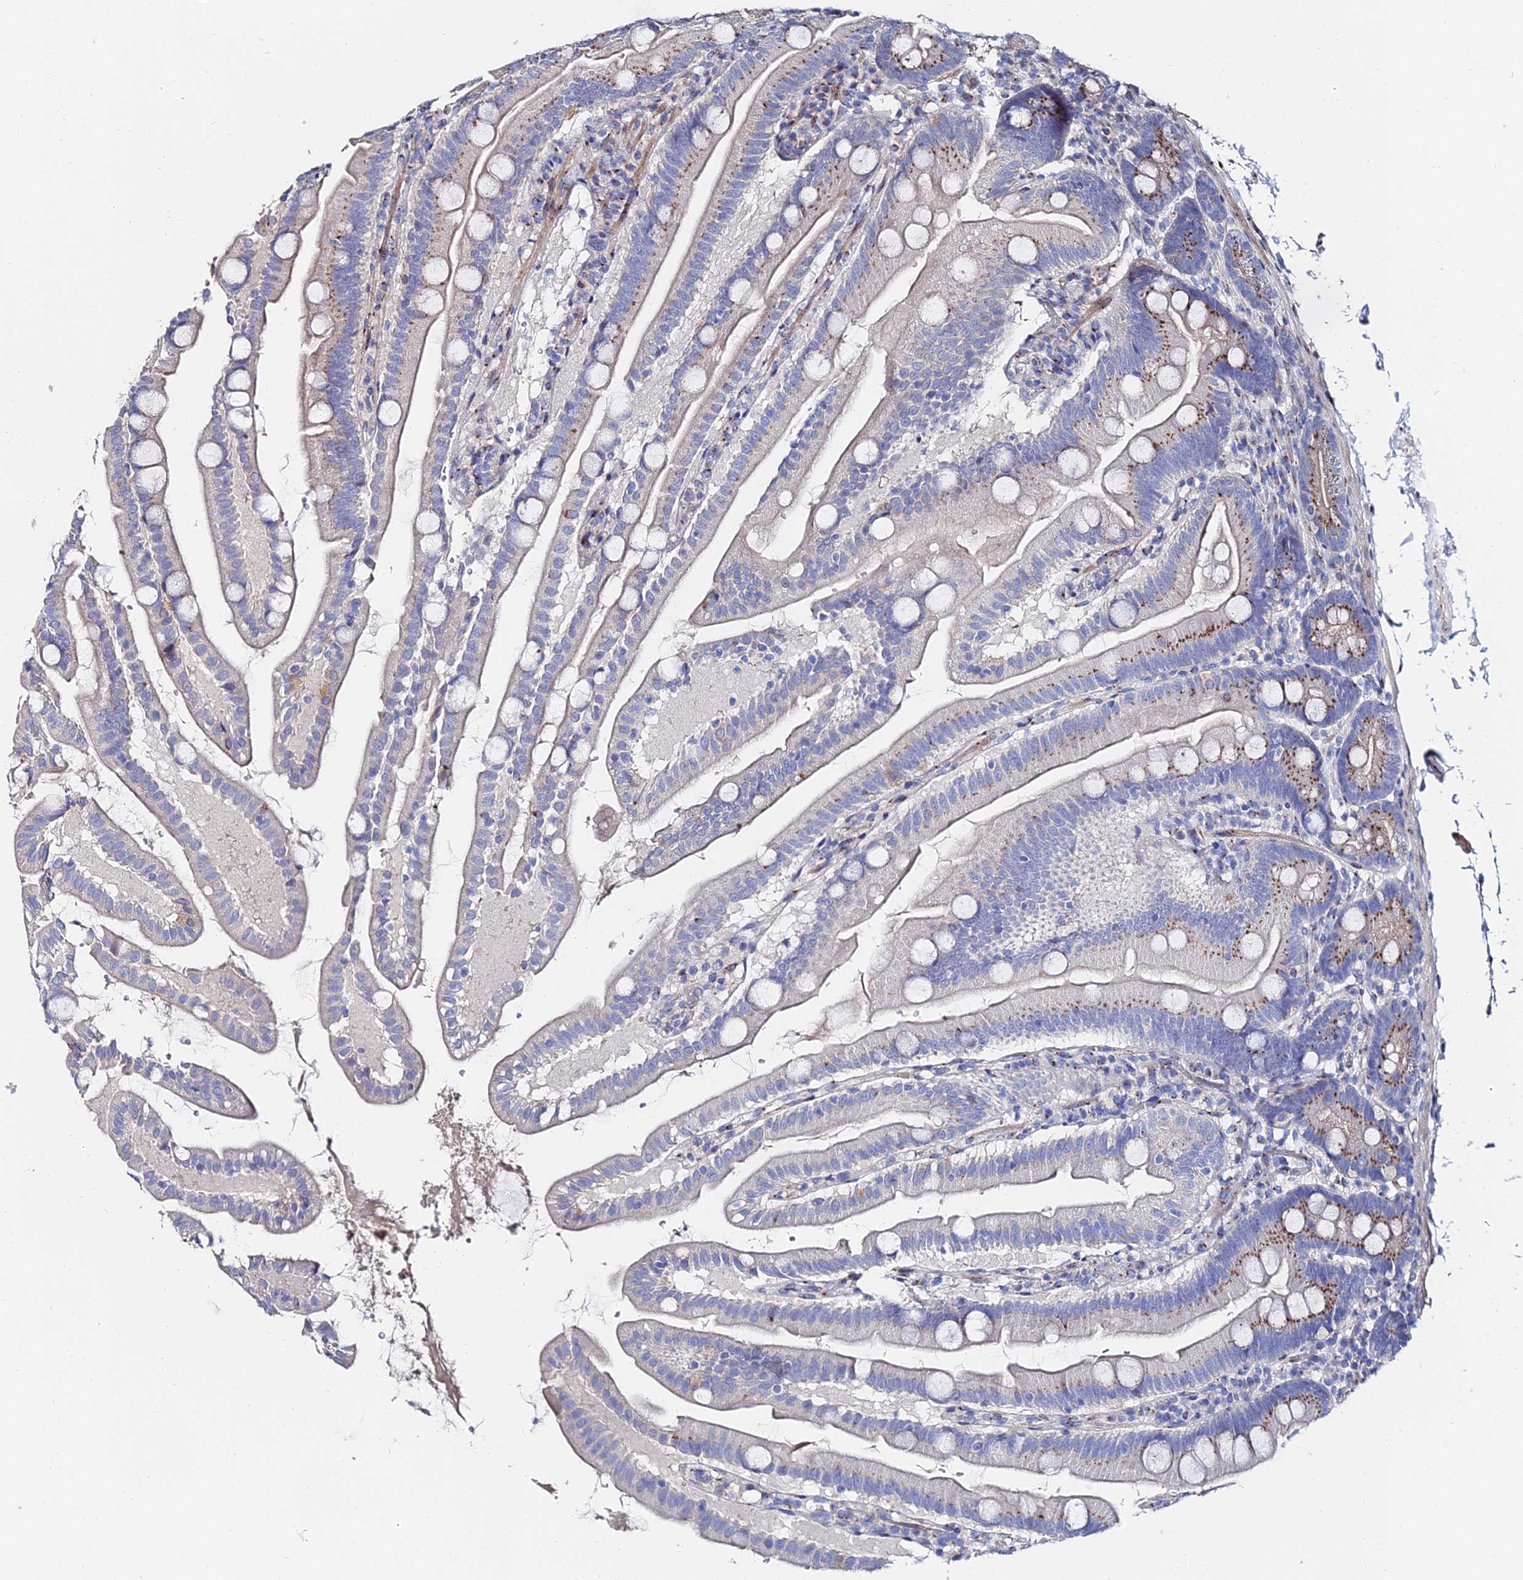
{"staining": {"intensity": "moderate", "quantity": "25%-75%", "location": "cytoplasmic/membranous"}, "tissue": "small intestine", "cell_type": "Glandular cells", "image_type": "normal", "snomed": [{"axis": "morphology", "description": "Normal tissue, NOS"}, {"axis": "topography", "description": "Small intestine"}], "caption": "Unremarkable small intestine was stained to show a protein in brown. There is medium levels of moderate cytoplasmic/membranous staining in about 25%-75% of glandular cells.", "gene": "BORCS8", "patient": {"sex": "female", "age": 68}}